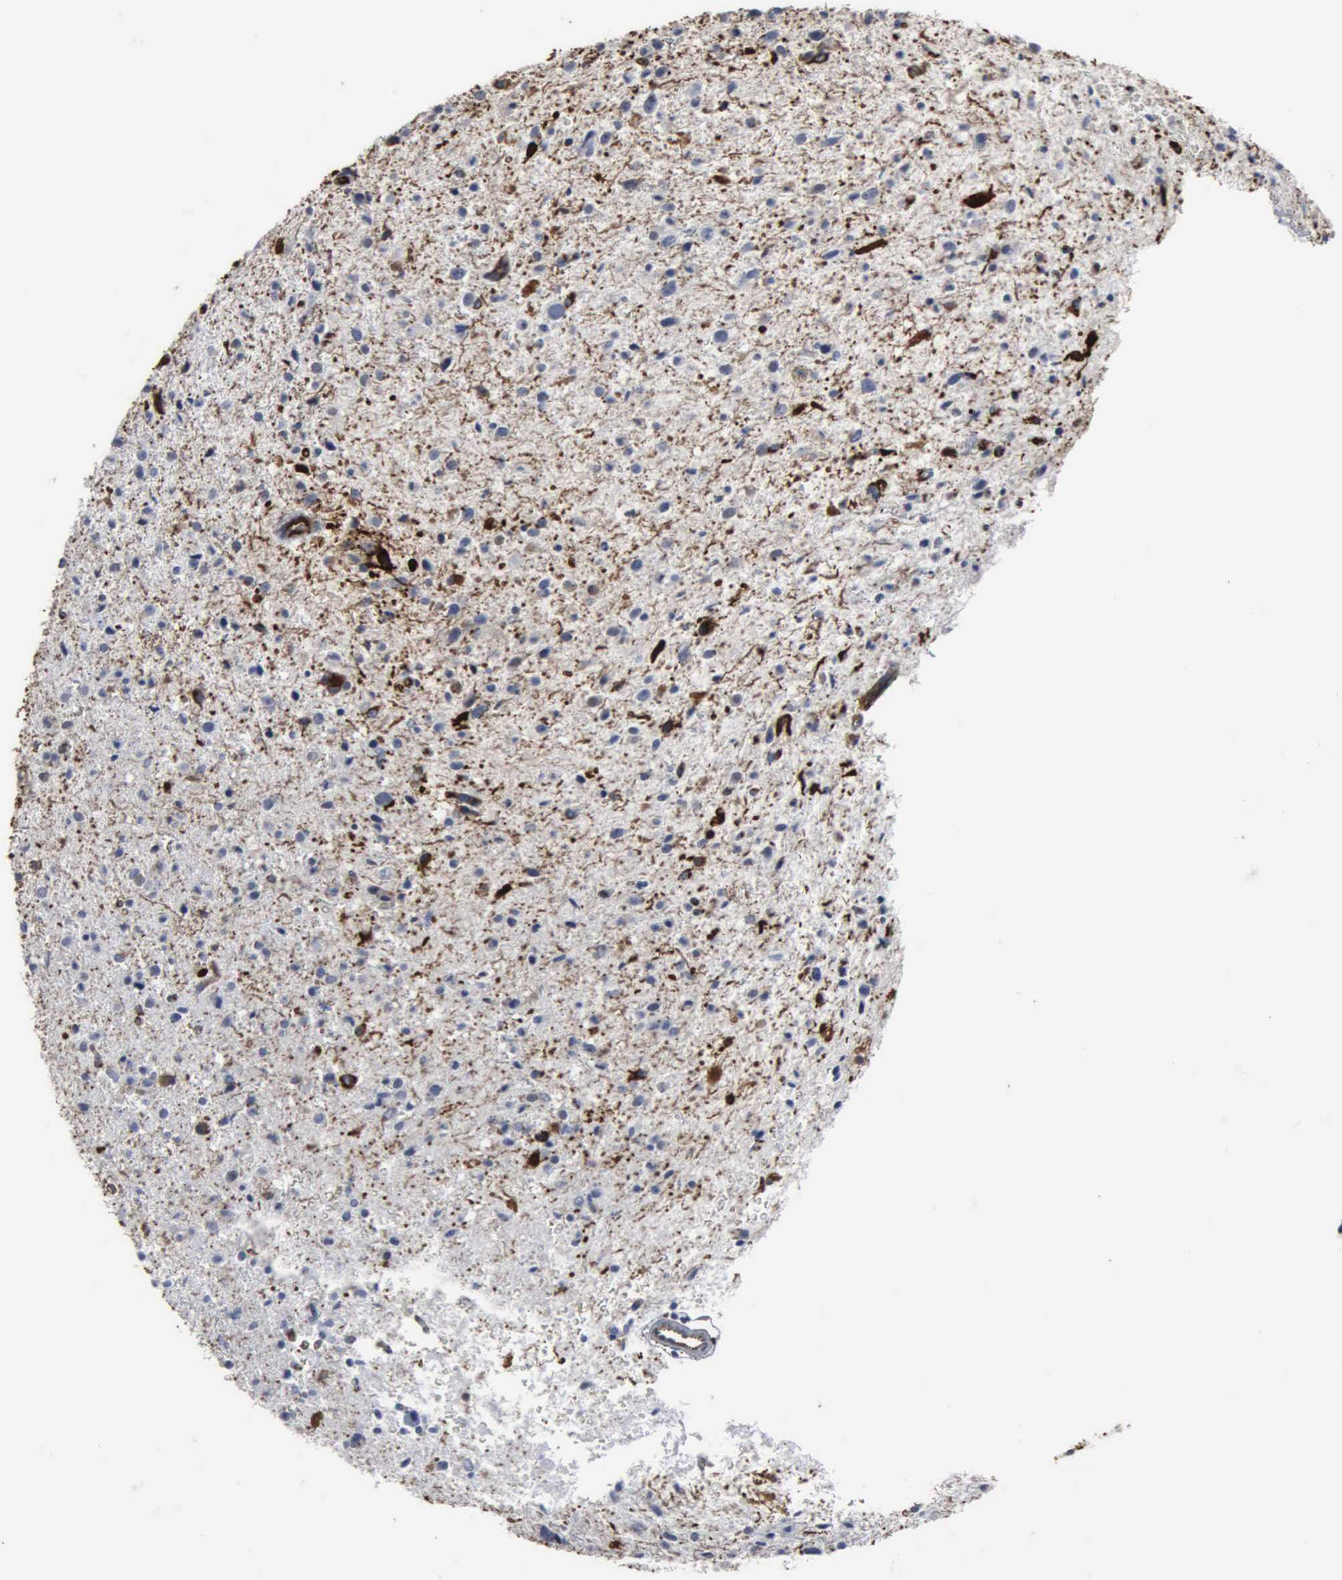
{"staining": {"intensity": "moderate", "quantity": "<25%", "location": "cytoplasmic/membranous,nuclear"}, "tissue": "glioma", "cell_type": "Tumor cells", "image_type": "cancer", "snomed": [{"axis": "morphology", "description": "Glioma, malignant, Low grade"}, {"axis": "topography", "description": "Brain"}], "caption": "An IHC micrograph of neoplastic tissue is shown. Protein staining in brown highlights moderate cytoplasmic/membranous and nuclear positivity in malignant glioma (low-grade) within tumor cells. Using DAB (brown) and hematoxylin (blue) stains, captured at high magnification using brightfield microscopy.", "gene": "CCNE1", "patient": {"sex": "female", "age": 46}}